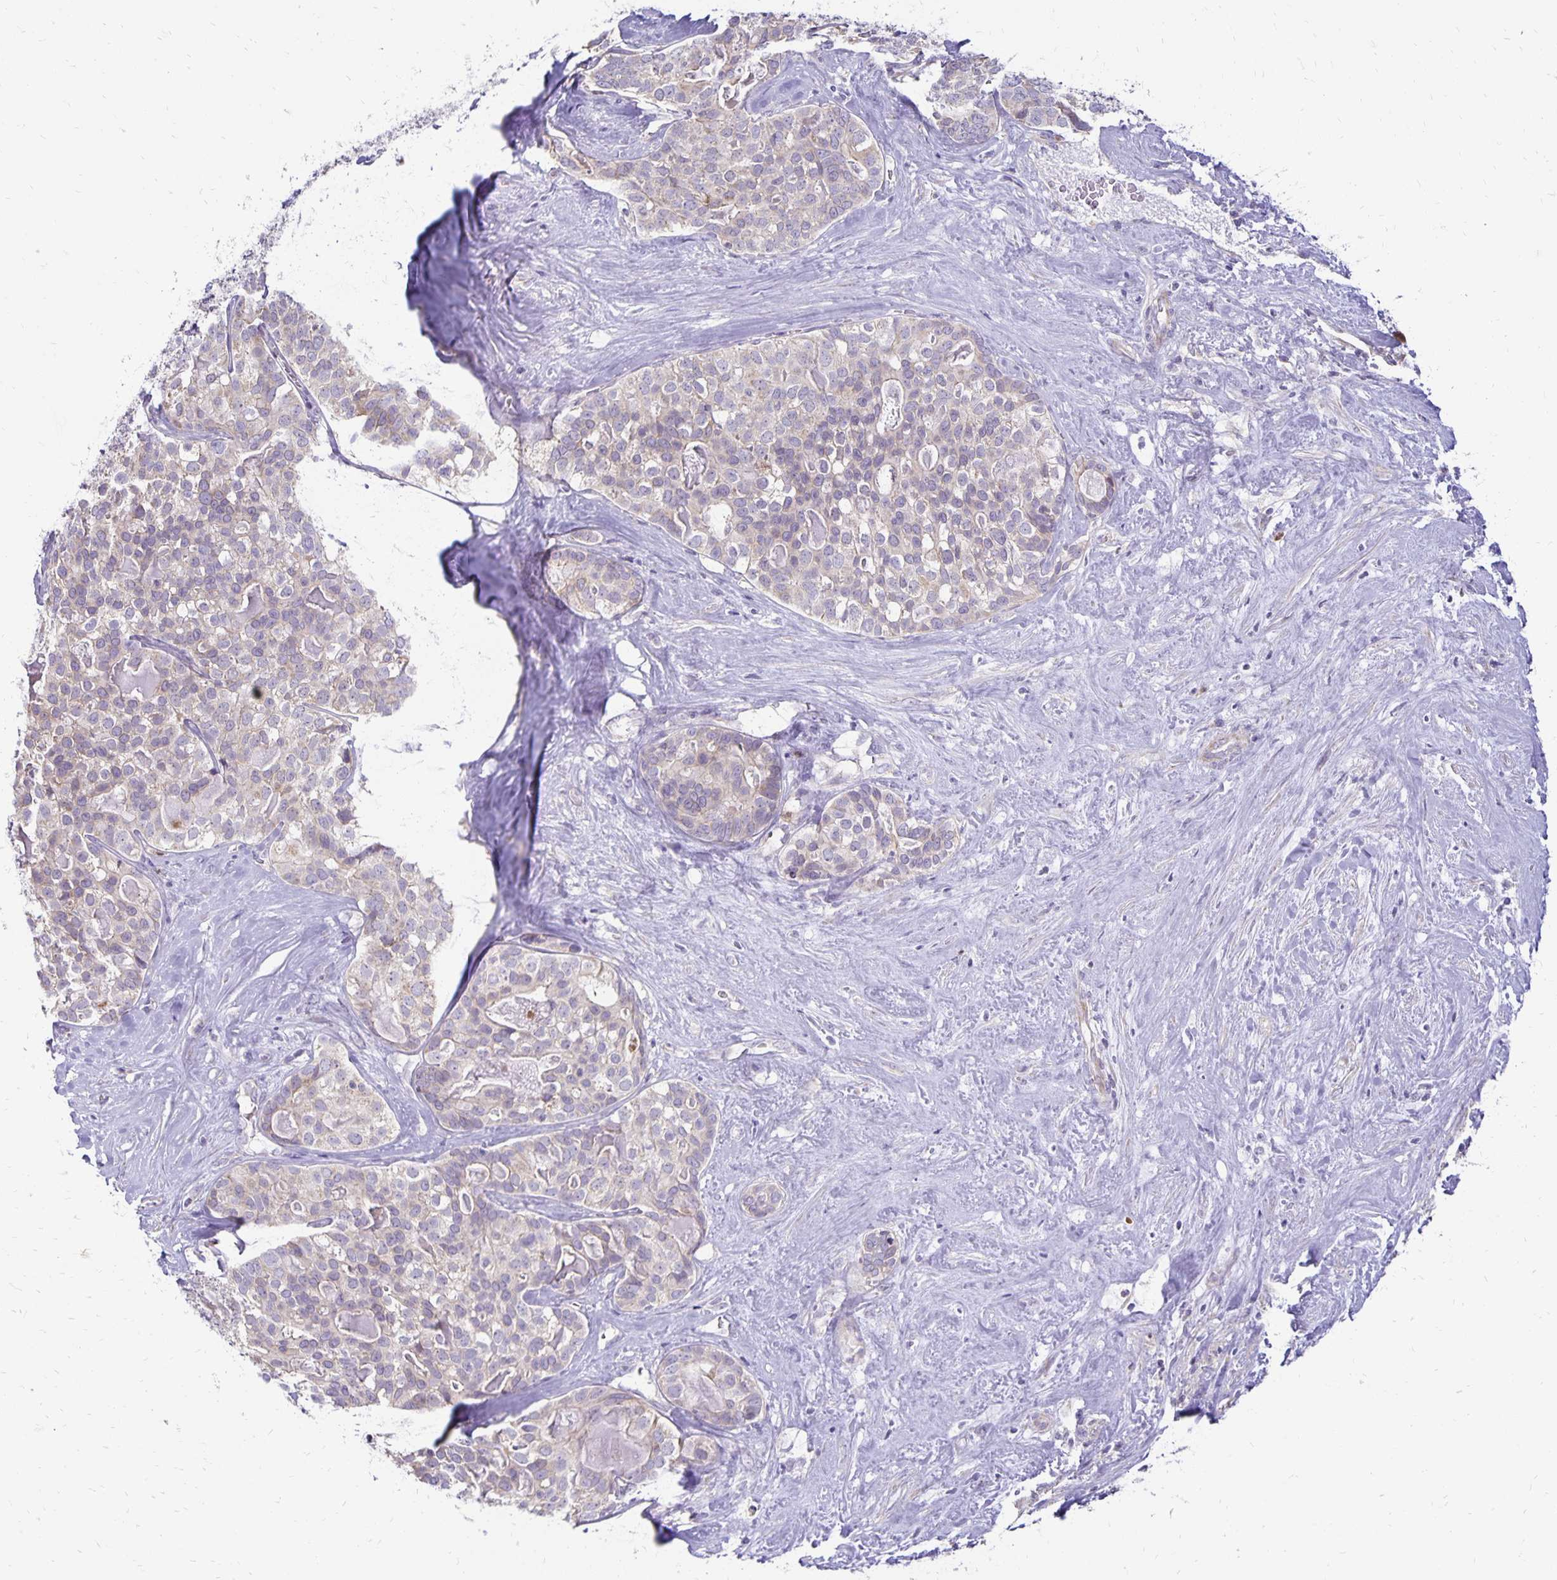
{"staining": {"intensity": "weak", "quantity": "<25%", "location": "cytoplasmic/membranous"}, "tissue": "liver cancer", "cell_type": "Tumor cells", "image_type": "cancer", "snomed": [{"axis": "morphology", "description": "Cholangiocarcinoma"}, {"axis": "topography", "description": "Liver"}], "caption": "High power microscopy photomicrograph of an immunohistochemistry photomicrograph of liver cancer (cholangiocarcinoma), revealing no significant staining in tumor cells. (DAB immunohistochemistry (IHC), high magnification).", "gene": "FN3K", "patient": {"sex": "male", "age": 56}}